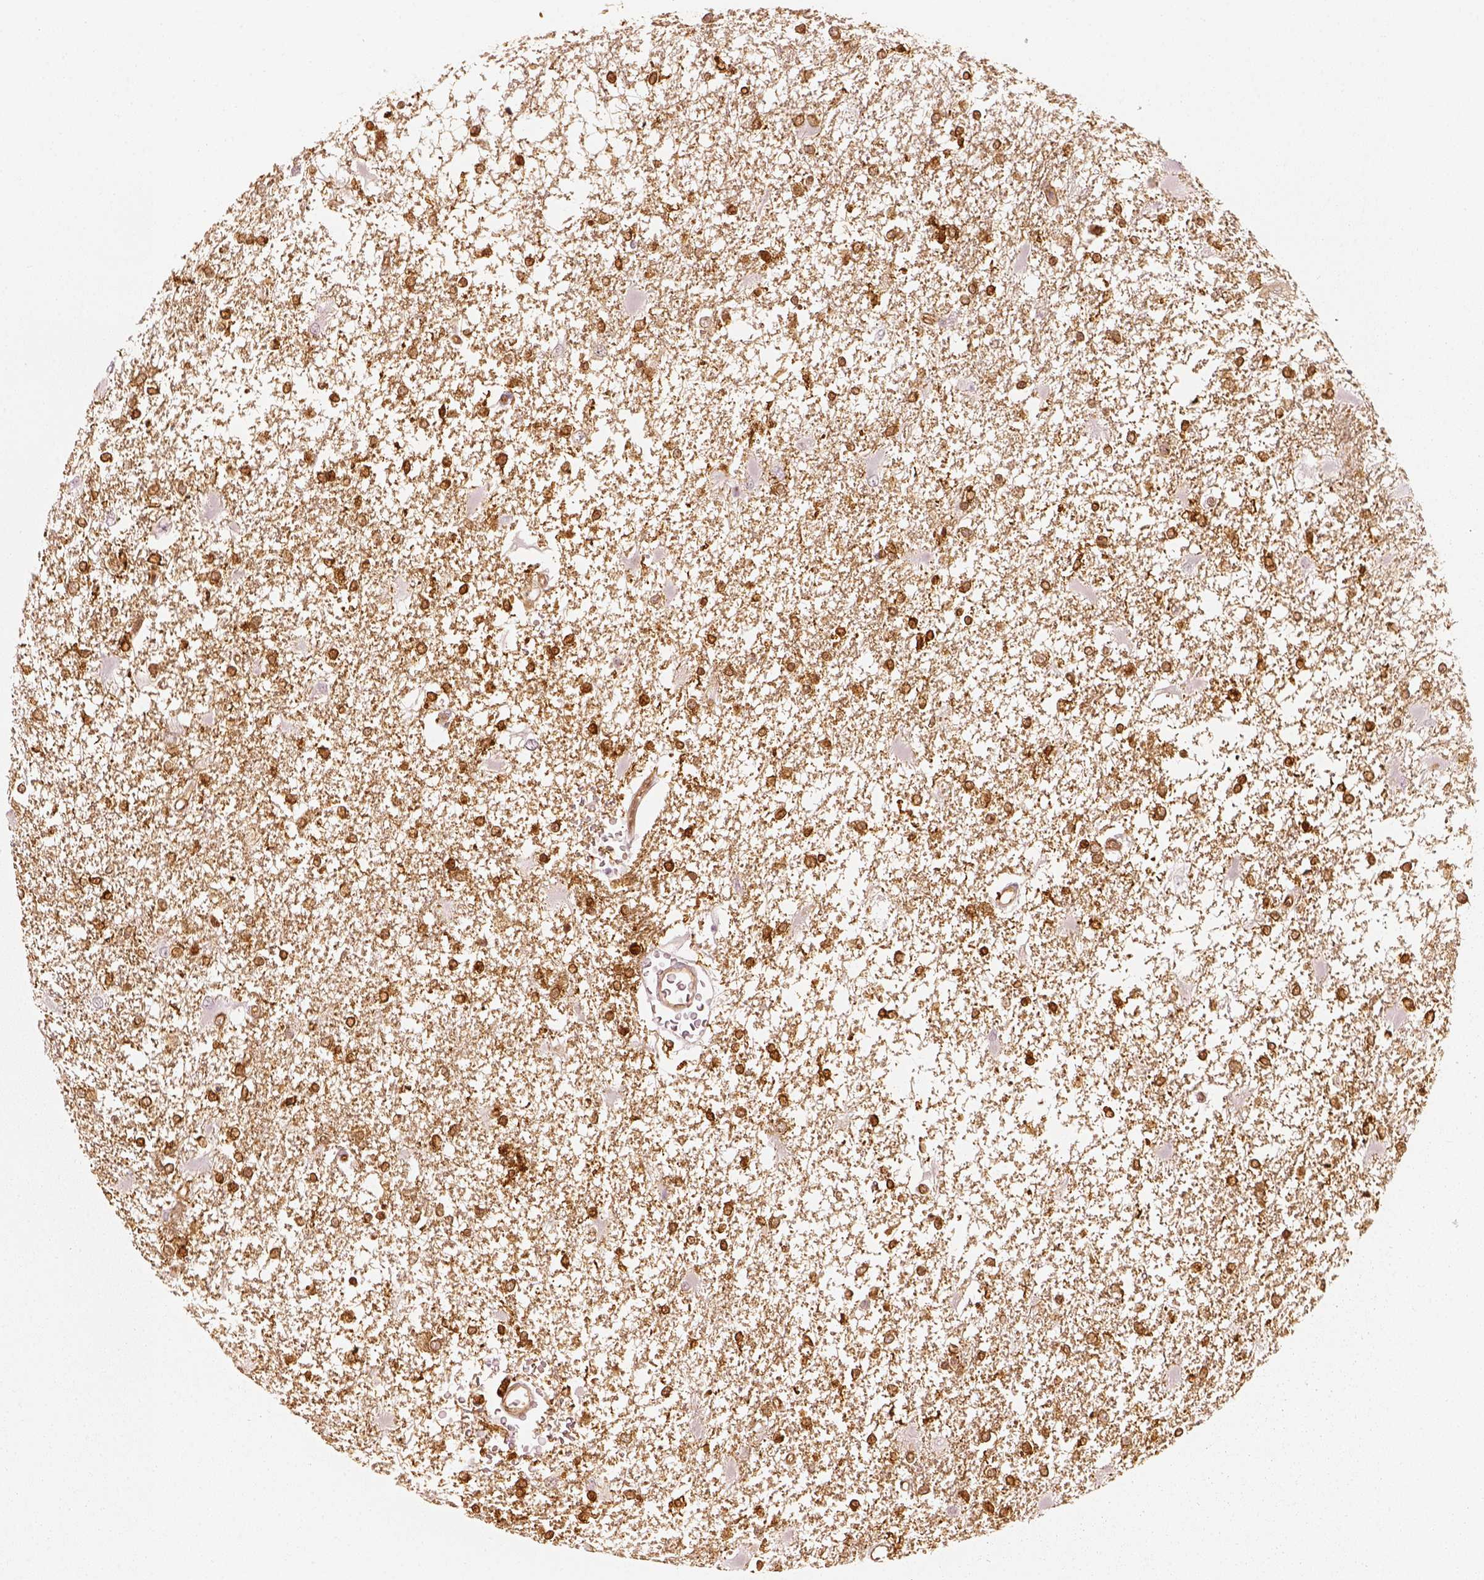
{"staining": {"intensity": "strong", "quantity": ">75%", "location": "cytoplasmic/membranous"}, "tissue": "glioma", "cell_type": "Tumor cells", "image_type": "cancer", "snomed": [{"axis": "morphology", "description": "Glioma, malignant, High grade"}, {"axis": "topography", "description": "Cerebral cortex"}], "caption": "A photomicrograph showing strong cytoplasmic/membranous staining in about >75% of tumor cells in glioma, as visualized by brown immunohistochemical staining.", "gene": "FSCN1", "patient": {"sex": "male", "age": 79}}